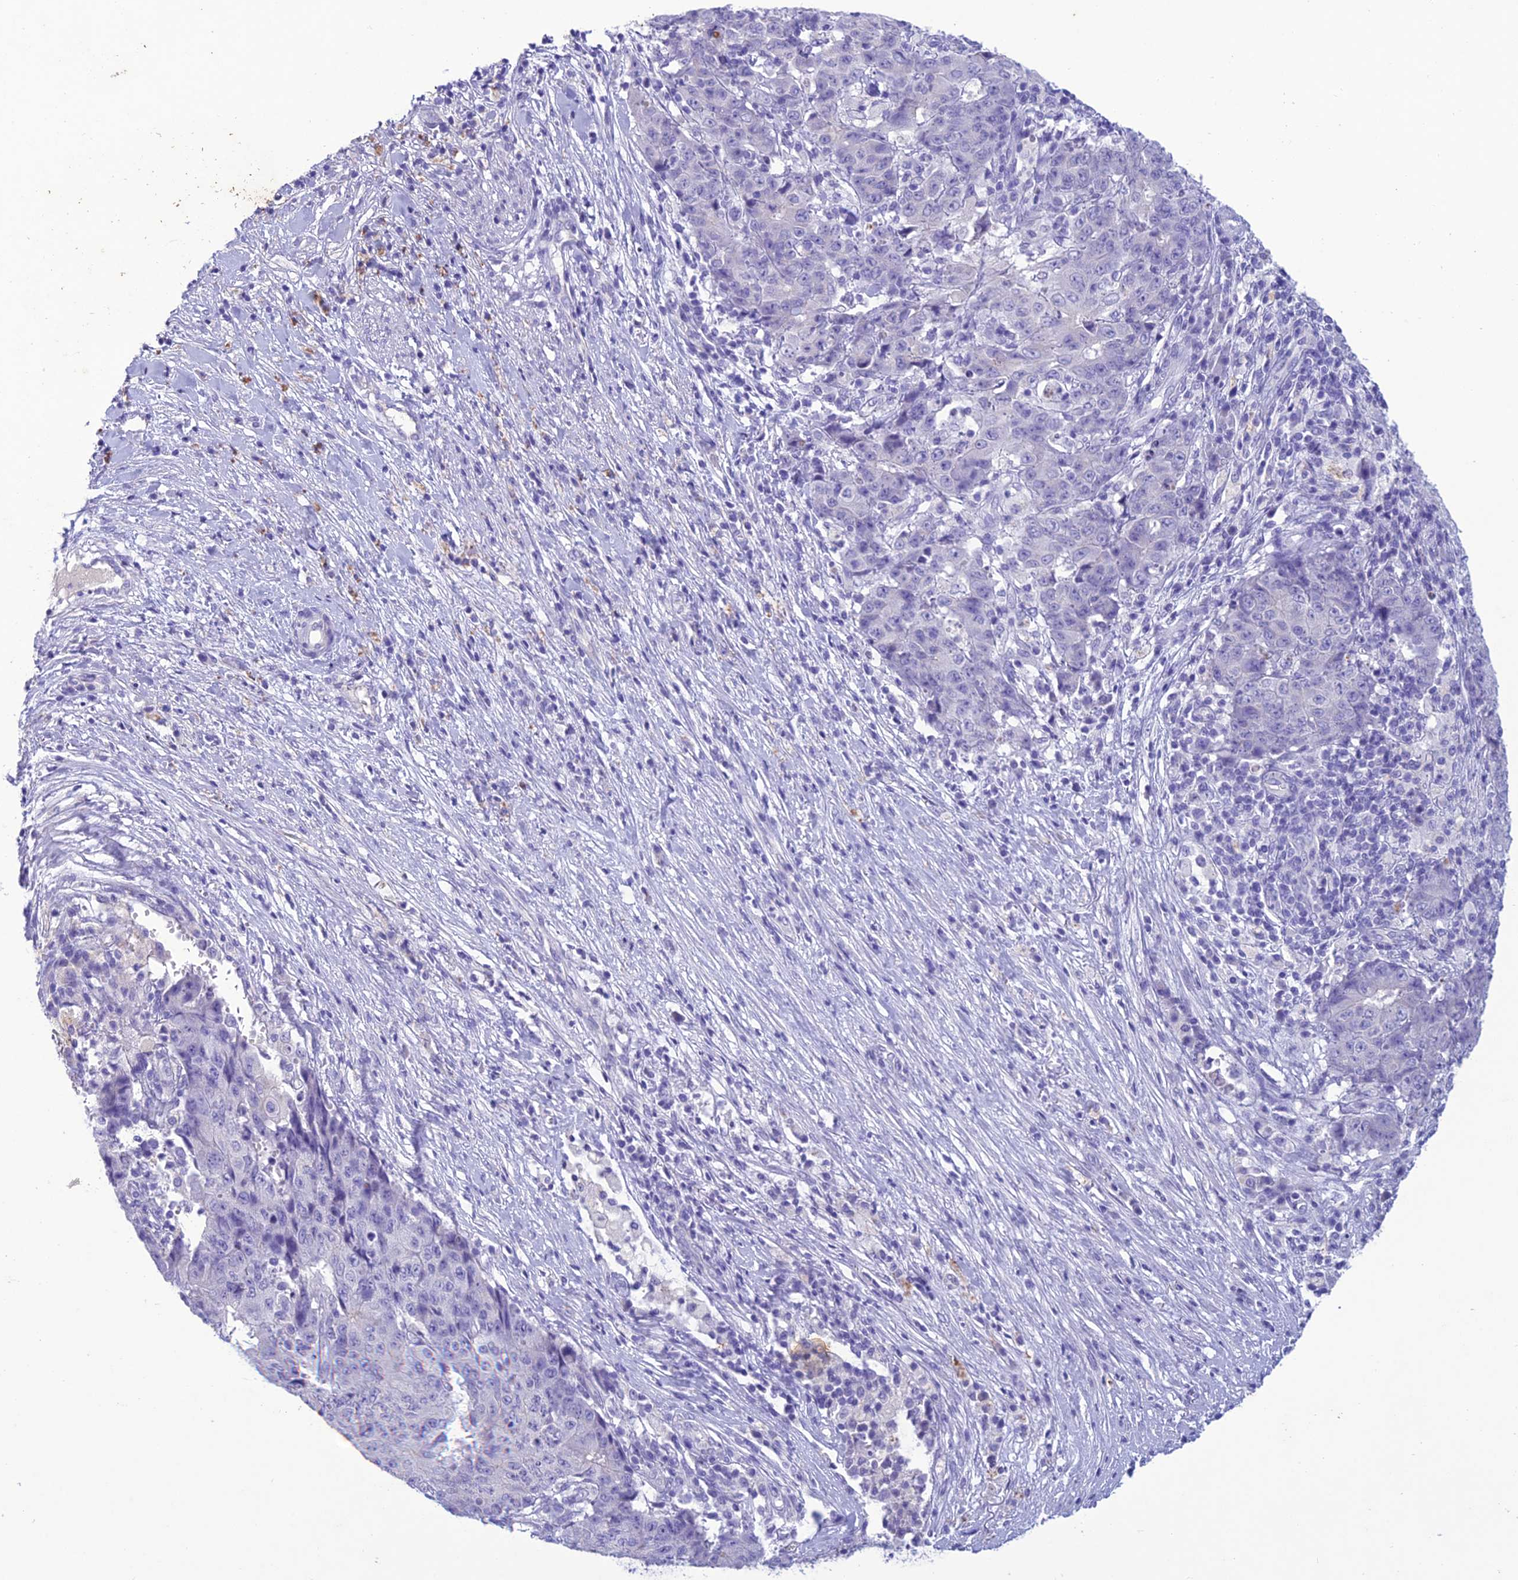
{"staining": {"intensity": "negative", "quantity": "none", "location": "none"}, "tissue": "ovarian cancer", "cell_type": "Tumor cells", "image_type": "cancer", "snomed": [{"axis": "morphology", "description": "Carcinoma, endometroid"}, {"axis": "topography", "description": "Ovary"}], "caption": "Immunohistochemistry (IHC) of endometroid carcinoma (ovarian) demonstrates no expression in tumor cells. (IHC, brightfield microscopy, high magnification).", "gene": "IFT172", "patient": {"sex": "female", "age": 42}}